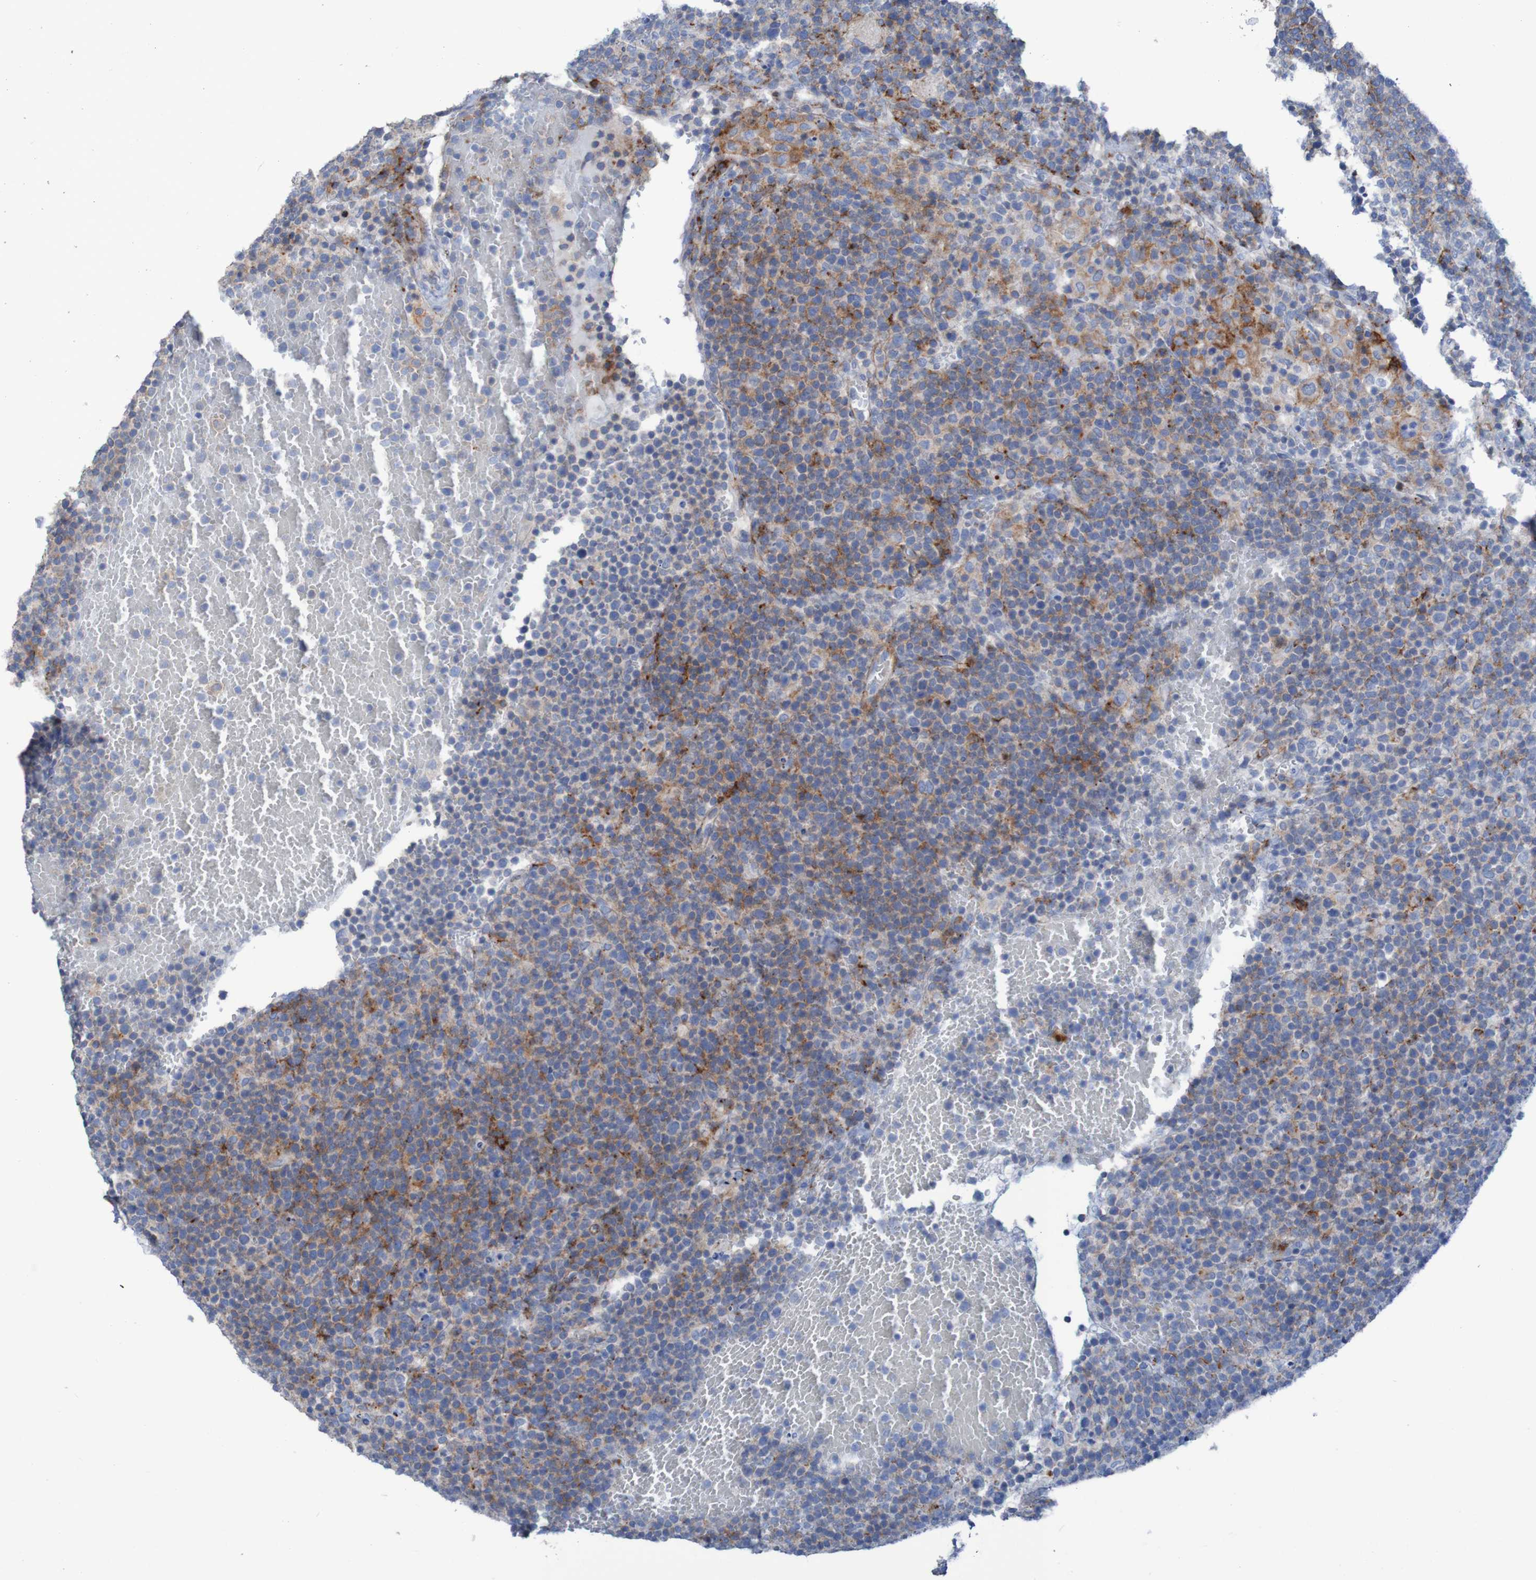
{"staining": {"intensity": "strong", "quantity": "25%-75%", "location": "cytoplasmic/membranous"}, "tissue": "lymphoma", "cell_type": "Tumor cells", "image_type": "cancer", "snomed": [{"axis": "morphology", "description": "Malignant lymphoma, non-Hodgkin's type, High grade"}, {"axis": "topography", "description": "Lymph node"}], "caption": "This photomicrograph exhibits immunohistochemistry staining of human lymphoma, with high strong cytoplasmic/membranous positivity in about 25%-75% of tumor cells.", "gene": "RNF182", "patient": {"sex": "male", "age": 61}}